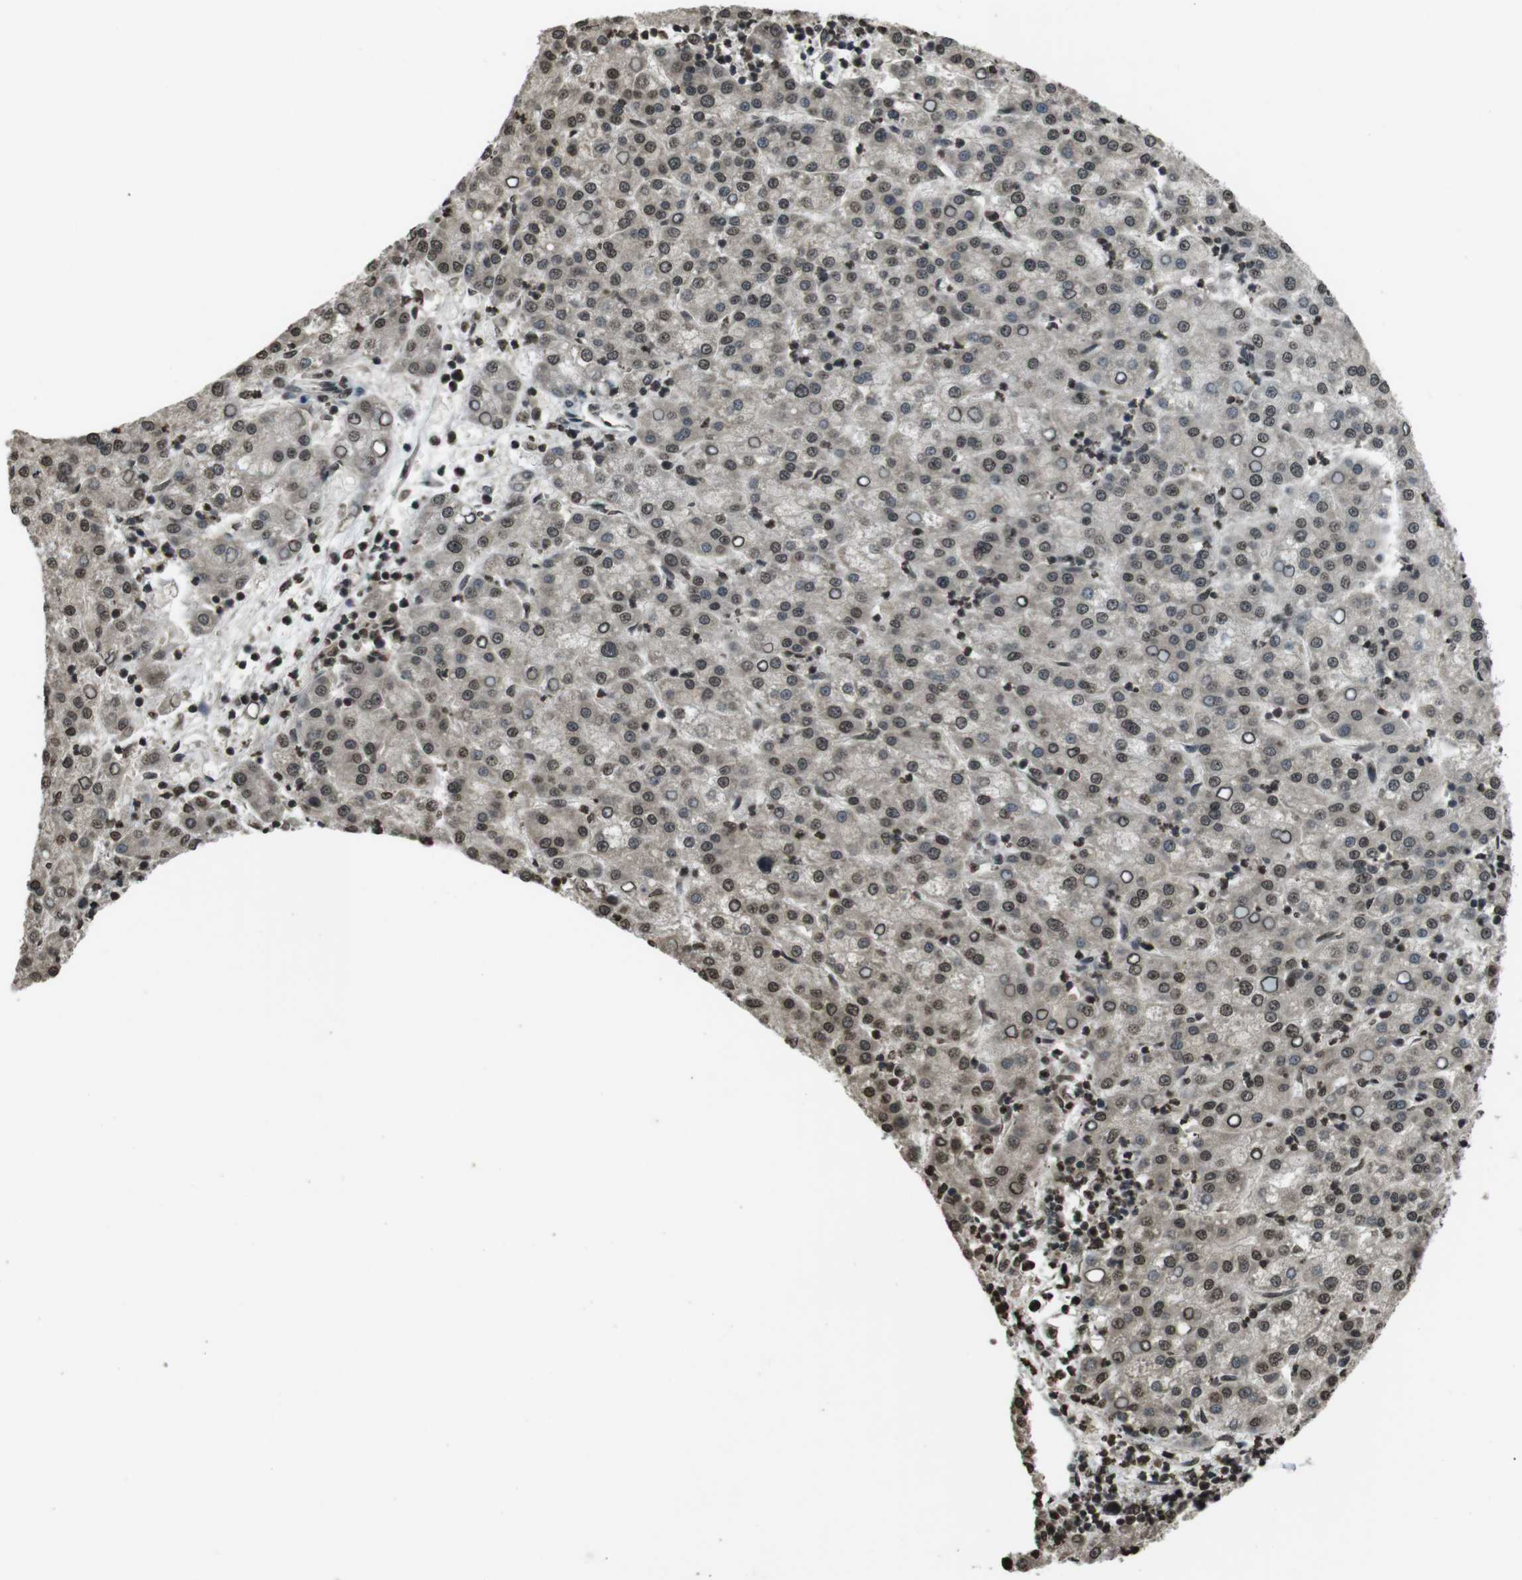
{"staining": {"intensity": "moderate", "quantity": ">75%", "location": "nuclear"}, "tissue": "liver cancer", "cell_type": "Tumor cells", "image_type": "cancer", "snomed": [{"axis": "morphology", "description": "Carcinoma, Hepatocellular, NOS"}, {"axis": "topography", "description": "Liver"}], "caption": "Immunohistochemistry staining of liver cancer (hepatocellular carcinoma), which demonstrates medium levels of moderate nuclear staining in about >75% of tumor cells indicating moderate nuclear protein staining. The staining was performed using DAB (3,3'-diaminobenzidine) (brown) for protein detection and nuclei were counterstained in hematoxylin (blue).", "gene": "MAF", "patient": {"sex": "female", "age": 58}}